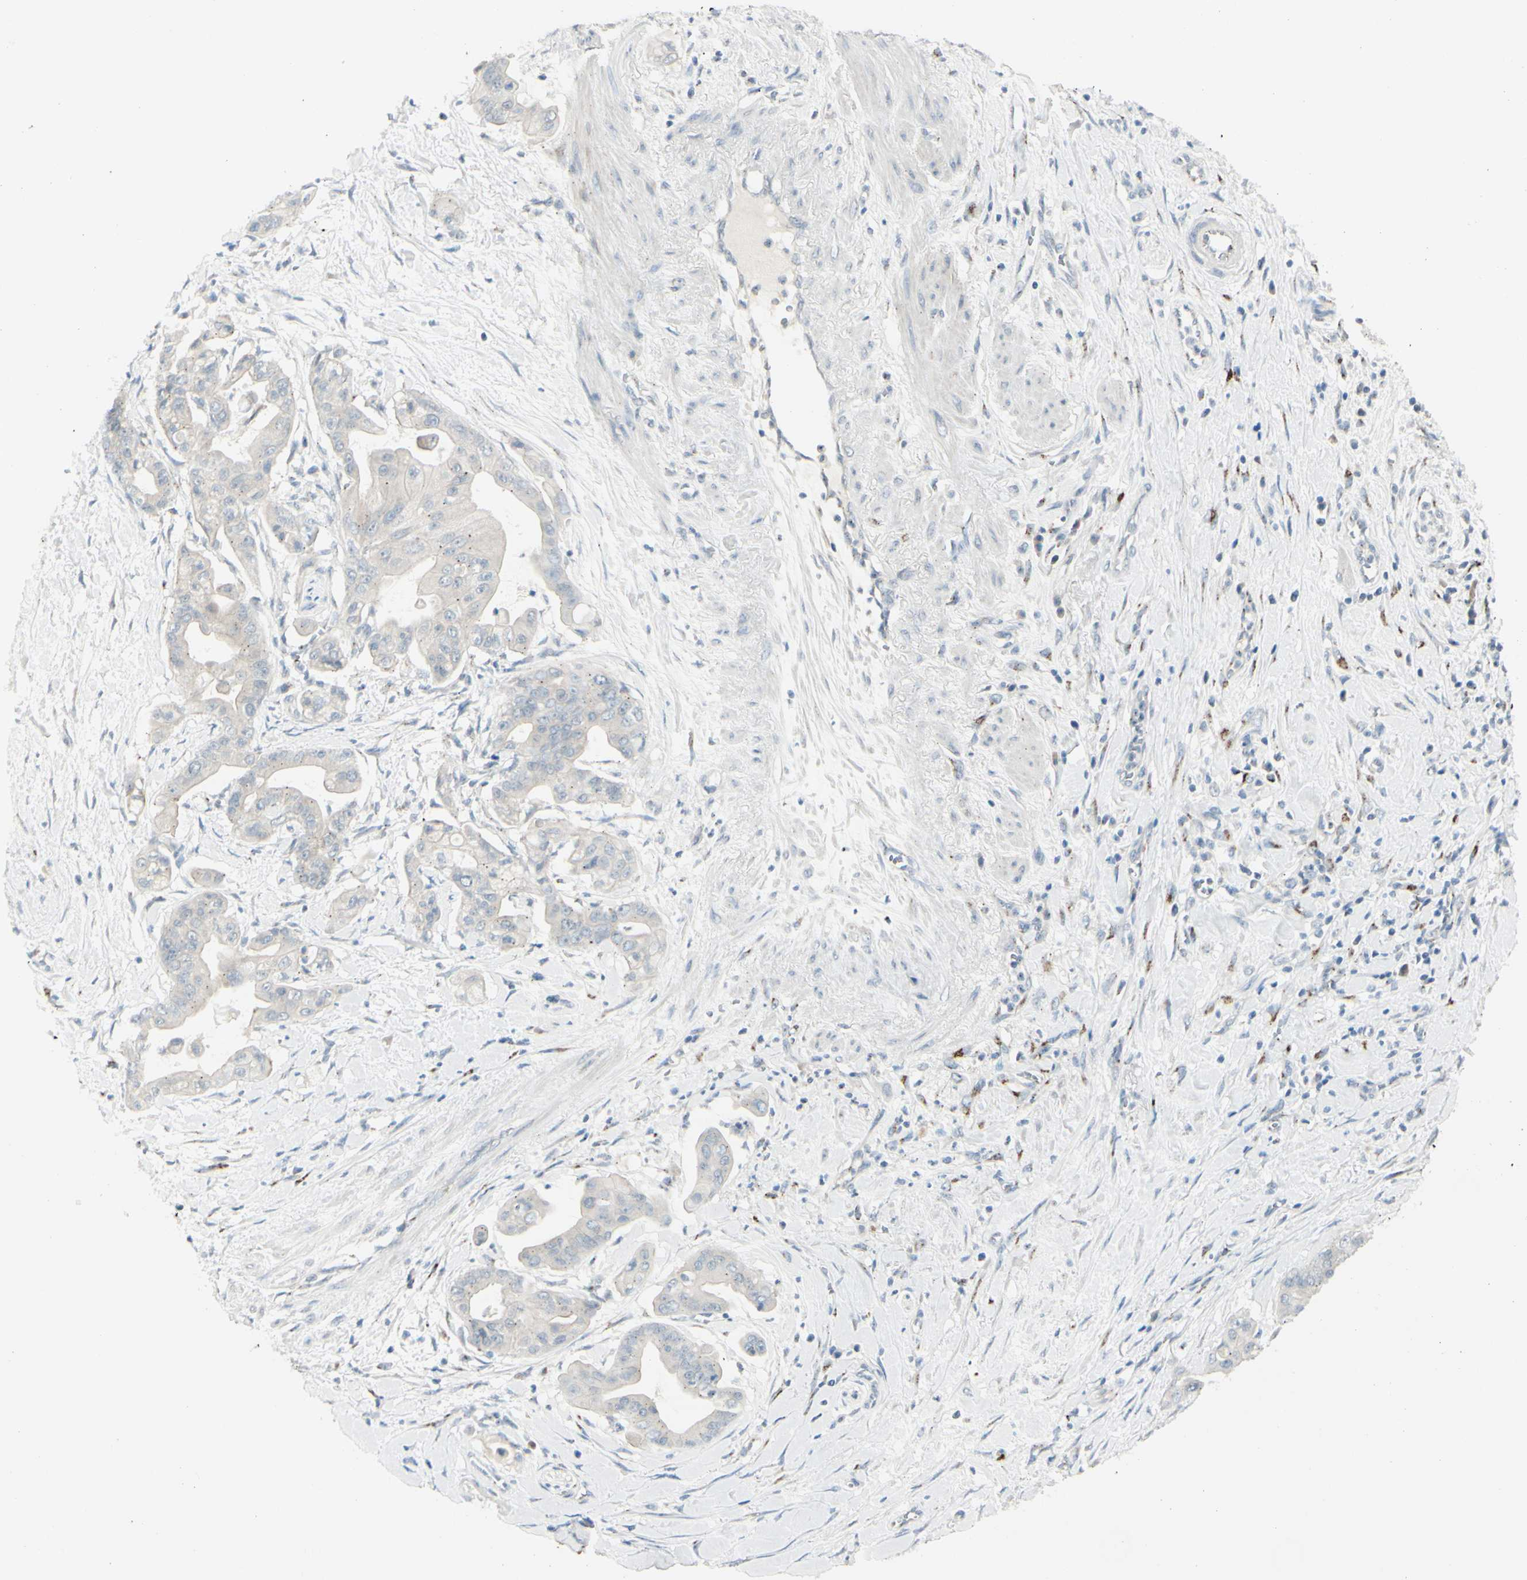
{"staining": {"intensity": "weak", "quantity": "<25%", "location": "cytoplasmic/membranous"}, "tissue": "pancreatic cancer", "cell_type": "Tumor cells", "image_type": "cancer", "snomed": [{"axis": "morphology", "description": "Adenocarcinoma, NOS"}, {"axis": "topography", "description": "Pancreas"}], "caption": "Image shows no significant protein staining in tumor cells of adenocarcinoma (pancreatic).", "gene": "B4GALT1", "patient": {"sex": "female", "age": 75}}